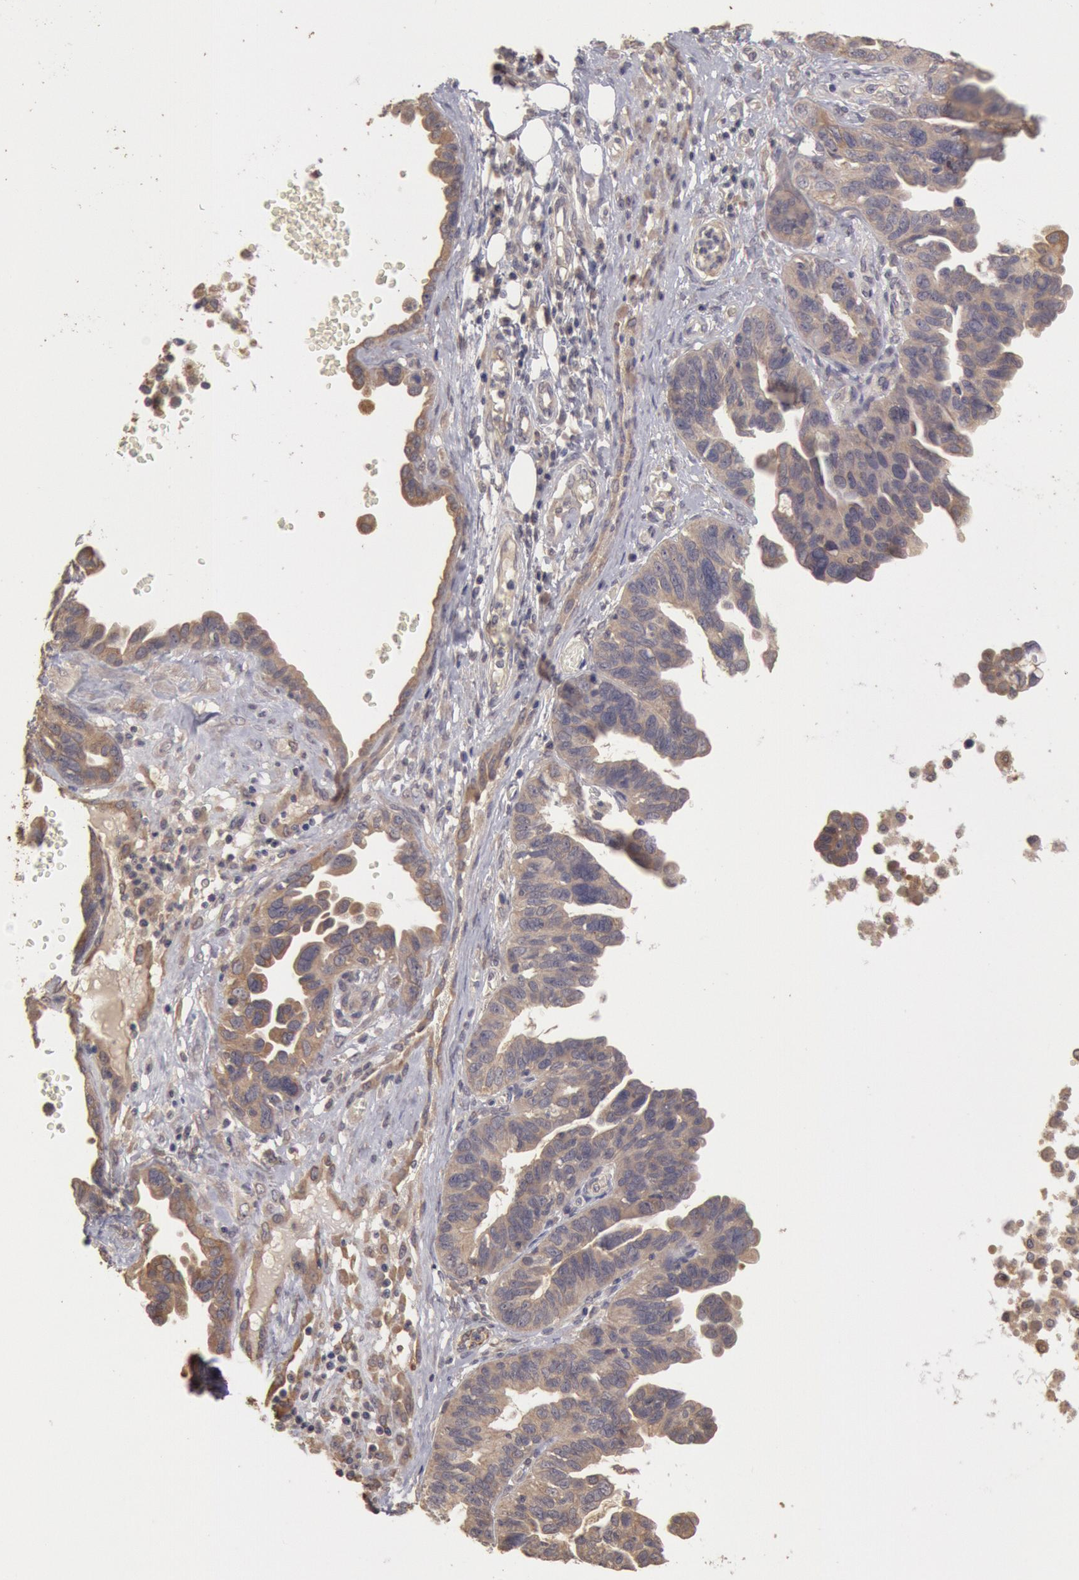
{"staining": {"intensity": "weak", "quantity": ">75%", "location": "cytoplasmic/membranous"}, "tissue": "ovarian cancer", "cell_type": "Tumor cells", "image_type": "cancer", "snomed": [{"axis": "morphology", "description": "Cystadenocarcinoma, serous, NOS"}, {"axis": "topography", "description": "Ovary"}], "caption": "Immunohistochemistry micrograph of neoplastic tissue: human ovarian cancer stained using immunohistochemistry (IHC) exhibits low levels of weak protein expression localized specifically in the cytoplasmic/membranous of tumor cells, appearing as a cytoplasmic/membranous brown color.", "gene": "ZFP36L1", "patient": {"sex": "female", "age": 64}}